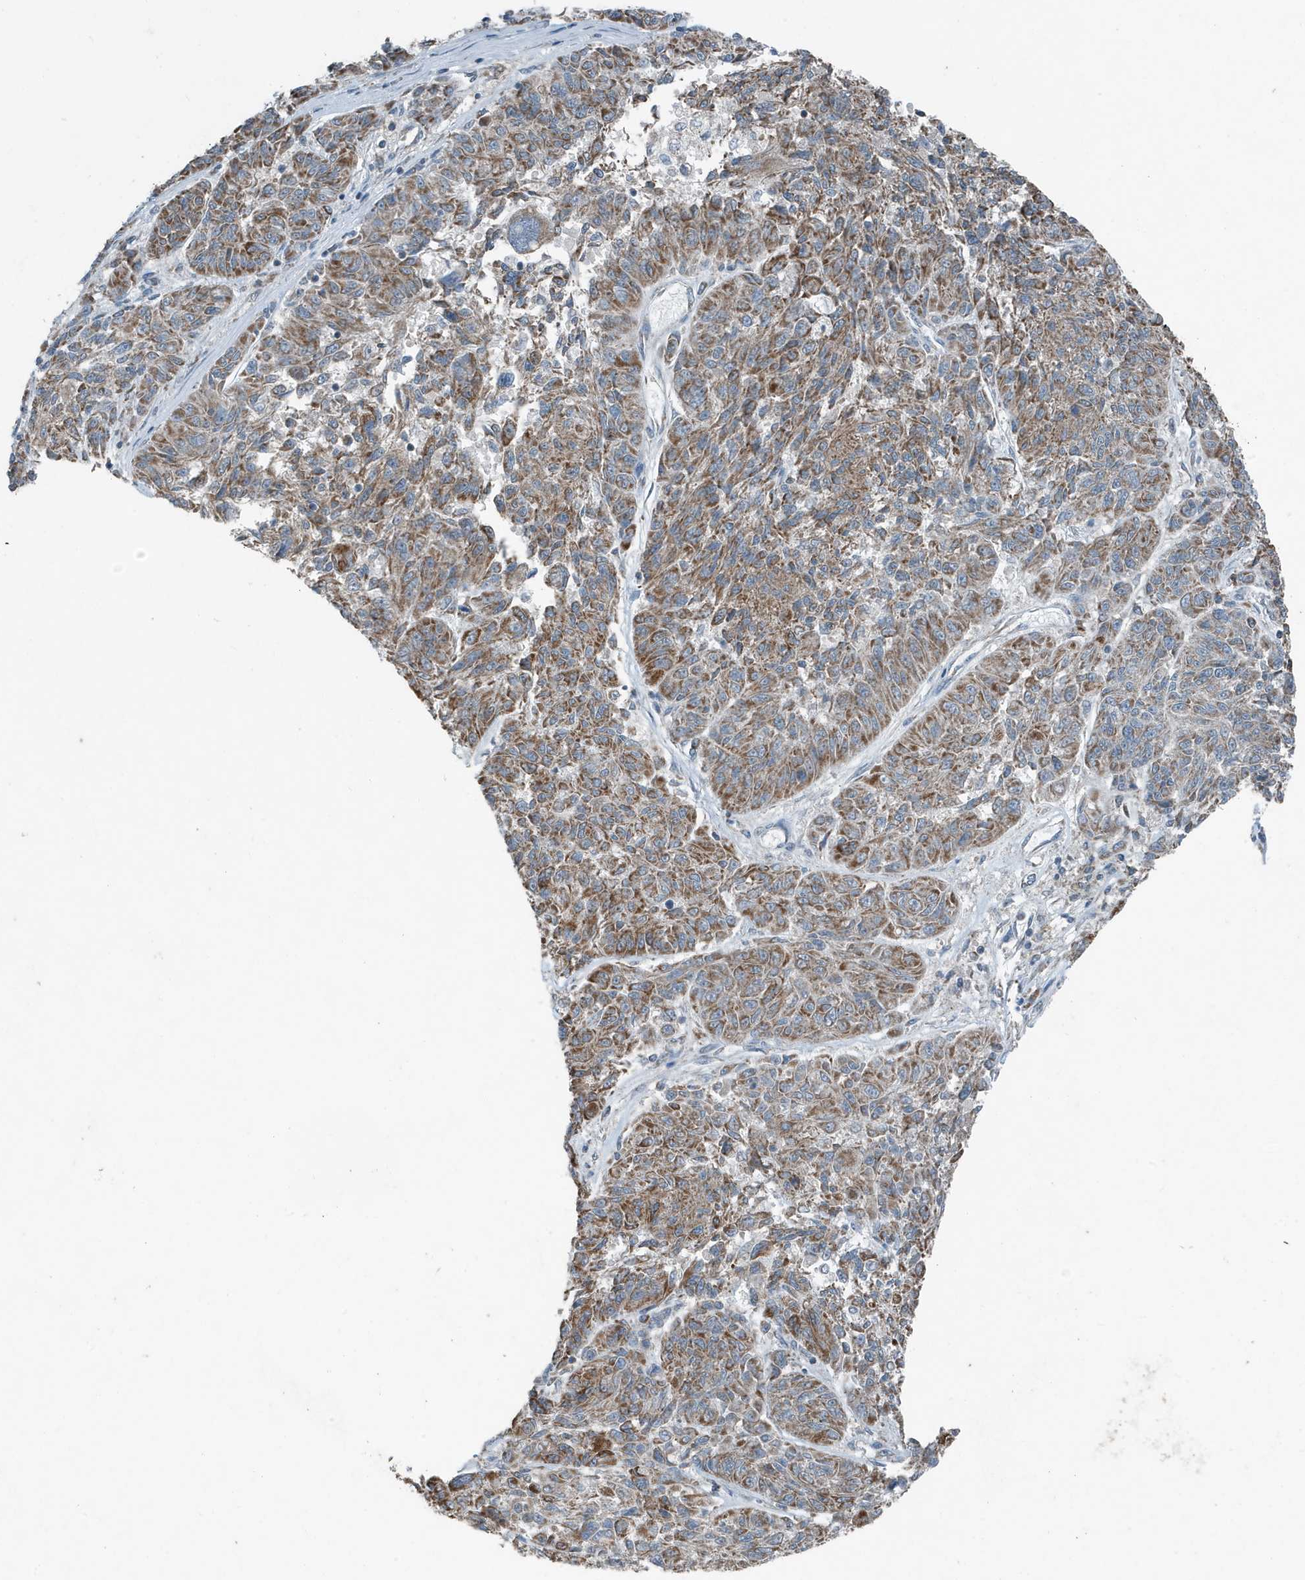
{"staining": {"intensity": "moderate", "quantity": ">75%", "location": "cytoplasmic/membranous"}, "tissue": "melanoma", "cell_type": "Tumor cells", "image_type": "cancer", "snomed": [{"axis": "morphology", "description": "Malignant melanoma, NOS"}, {"axis": "topography", "description": "Skin"}], "caption": "Malignant melanoma stained with DAB (3,3'-diaminobenzidine) IHC exhibits medium levels of moderate cytoplasmic/membranous positivity in approximately >75% of tumor cells.", "gene": "MT-CYB", "patient": {"sex": "male", "age": 53}}